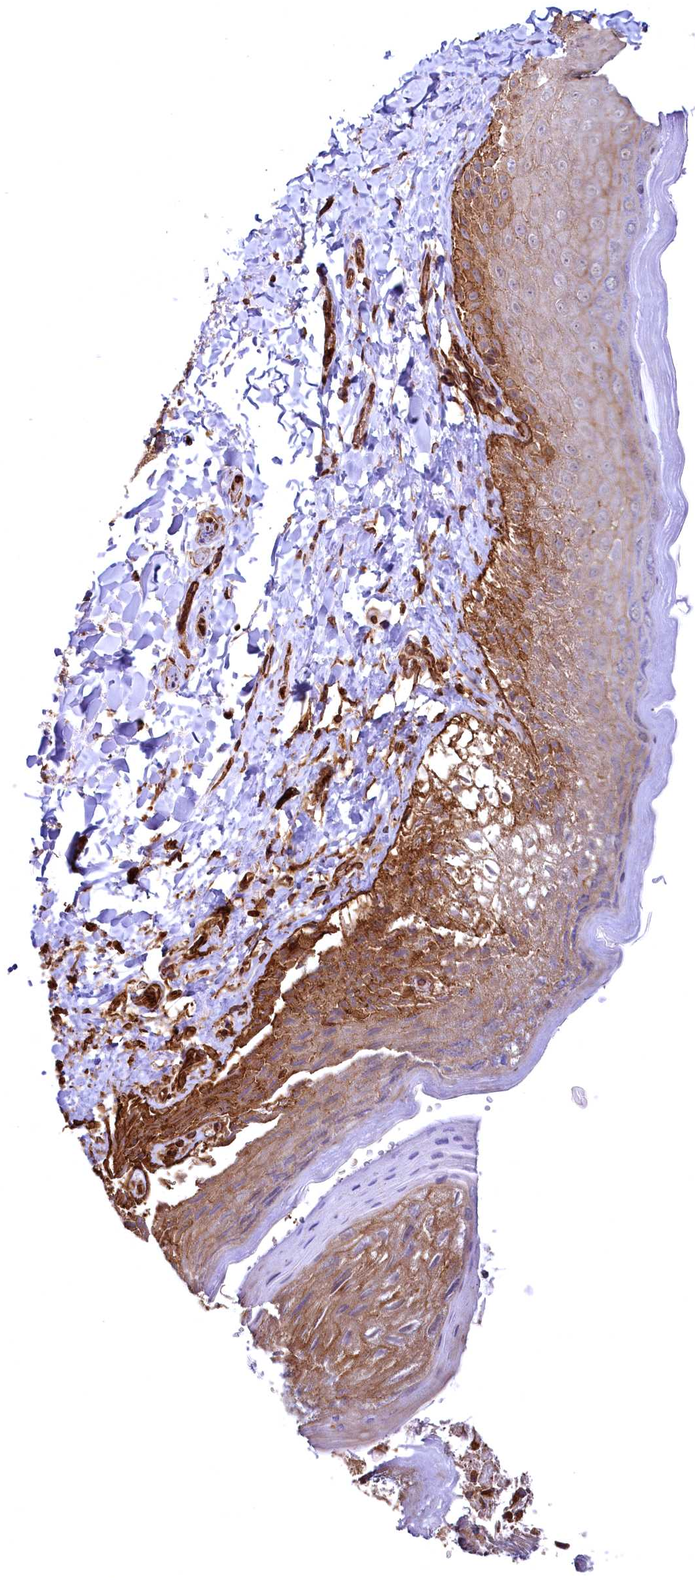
{"staining": {"intensity": "strong", "quantity": "<25%", "location": "cytoplasmic/membranous"}, "tissue": "skin", "cell_type": "Epidermal cells", "image_type": "normal", "snomed": [{"axis": "morphology", "description": "Normal tissue, NOS"}, {"axis": "topography", "description": "Anal"}], "caption": "Strong cytoplasmic/membranous positivity for a protein is appreciated in approximately <25% of epidermal cells of unremarkable skin using immunohistochemistry (IHC).", "gene": "SVIP", "patient": {"sex": "male", "age": 44}}